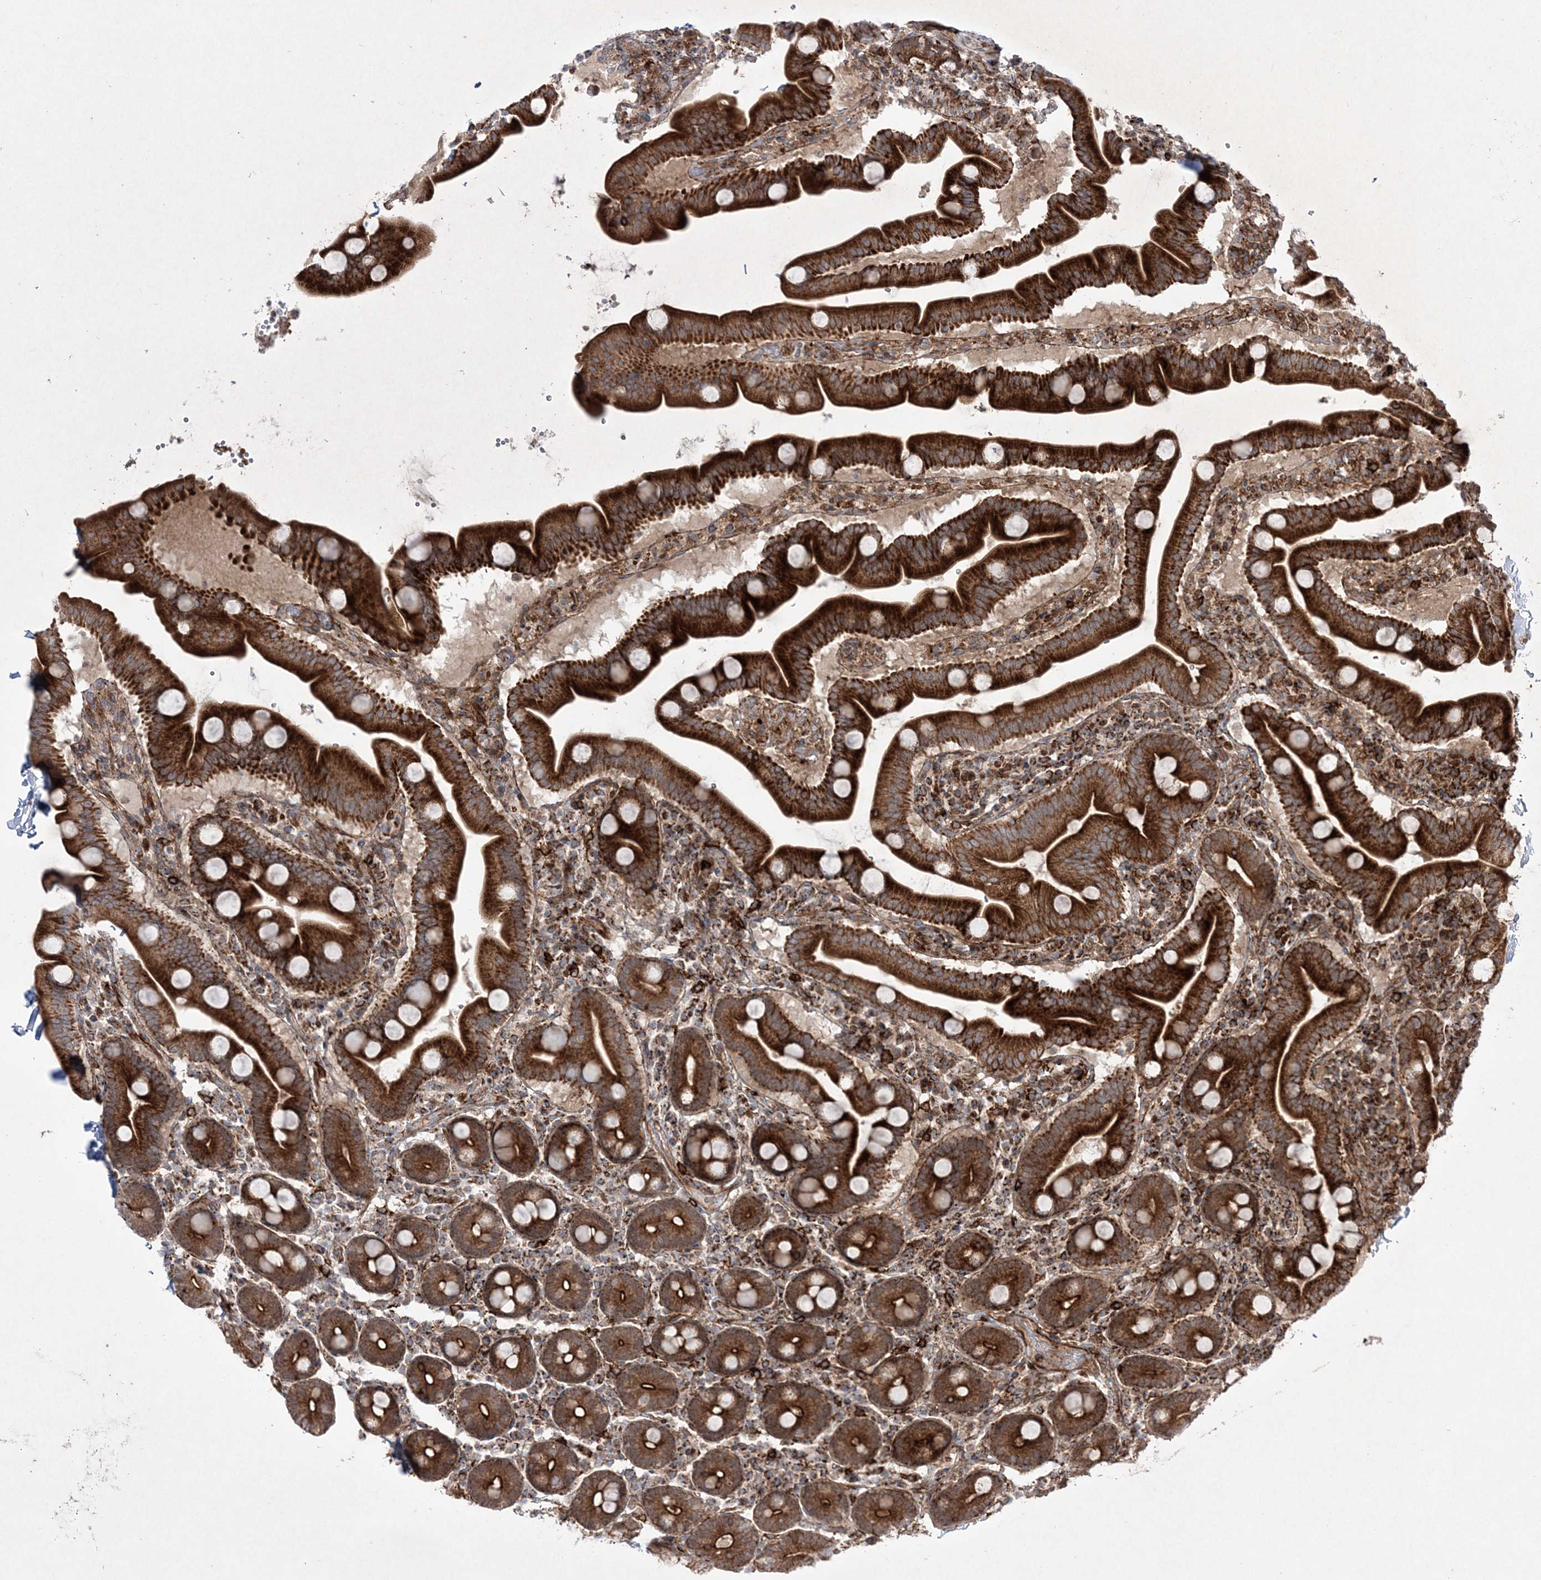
{"staining": {"intensity": "strong", "quantity": ">75%", "location": "cytoplasmic/membranous"}, "tissue": "duodenum", "cell_type": "Glandular cells", "image_type": "normal", "snomed": [{"axis": "morphology", "description": "Normal tissue, NOS"}, {"axis": "topography", "description": "Duodenum"}], "caption": "Brown immunohistochemical staining in unremarkable duodenum exhibits strong cytoplasmic/membranous expression in about >75% of glandular cells.", "gene": "RICTOR", "patient": {"sex": "male", "age": 54}}